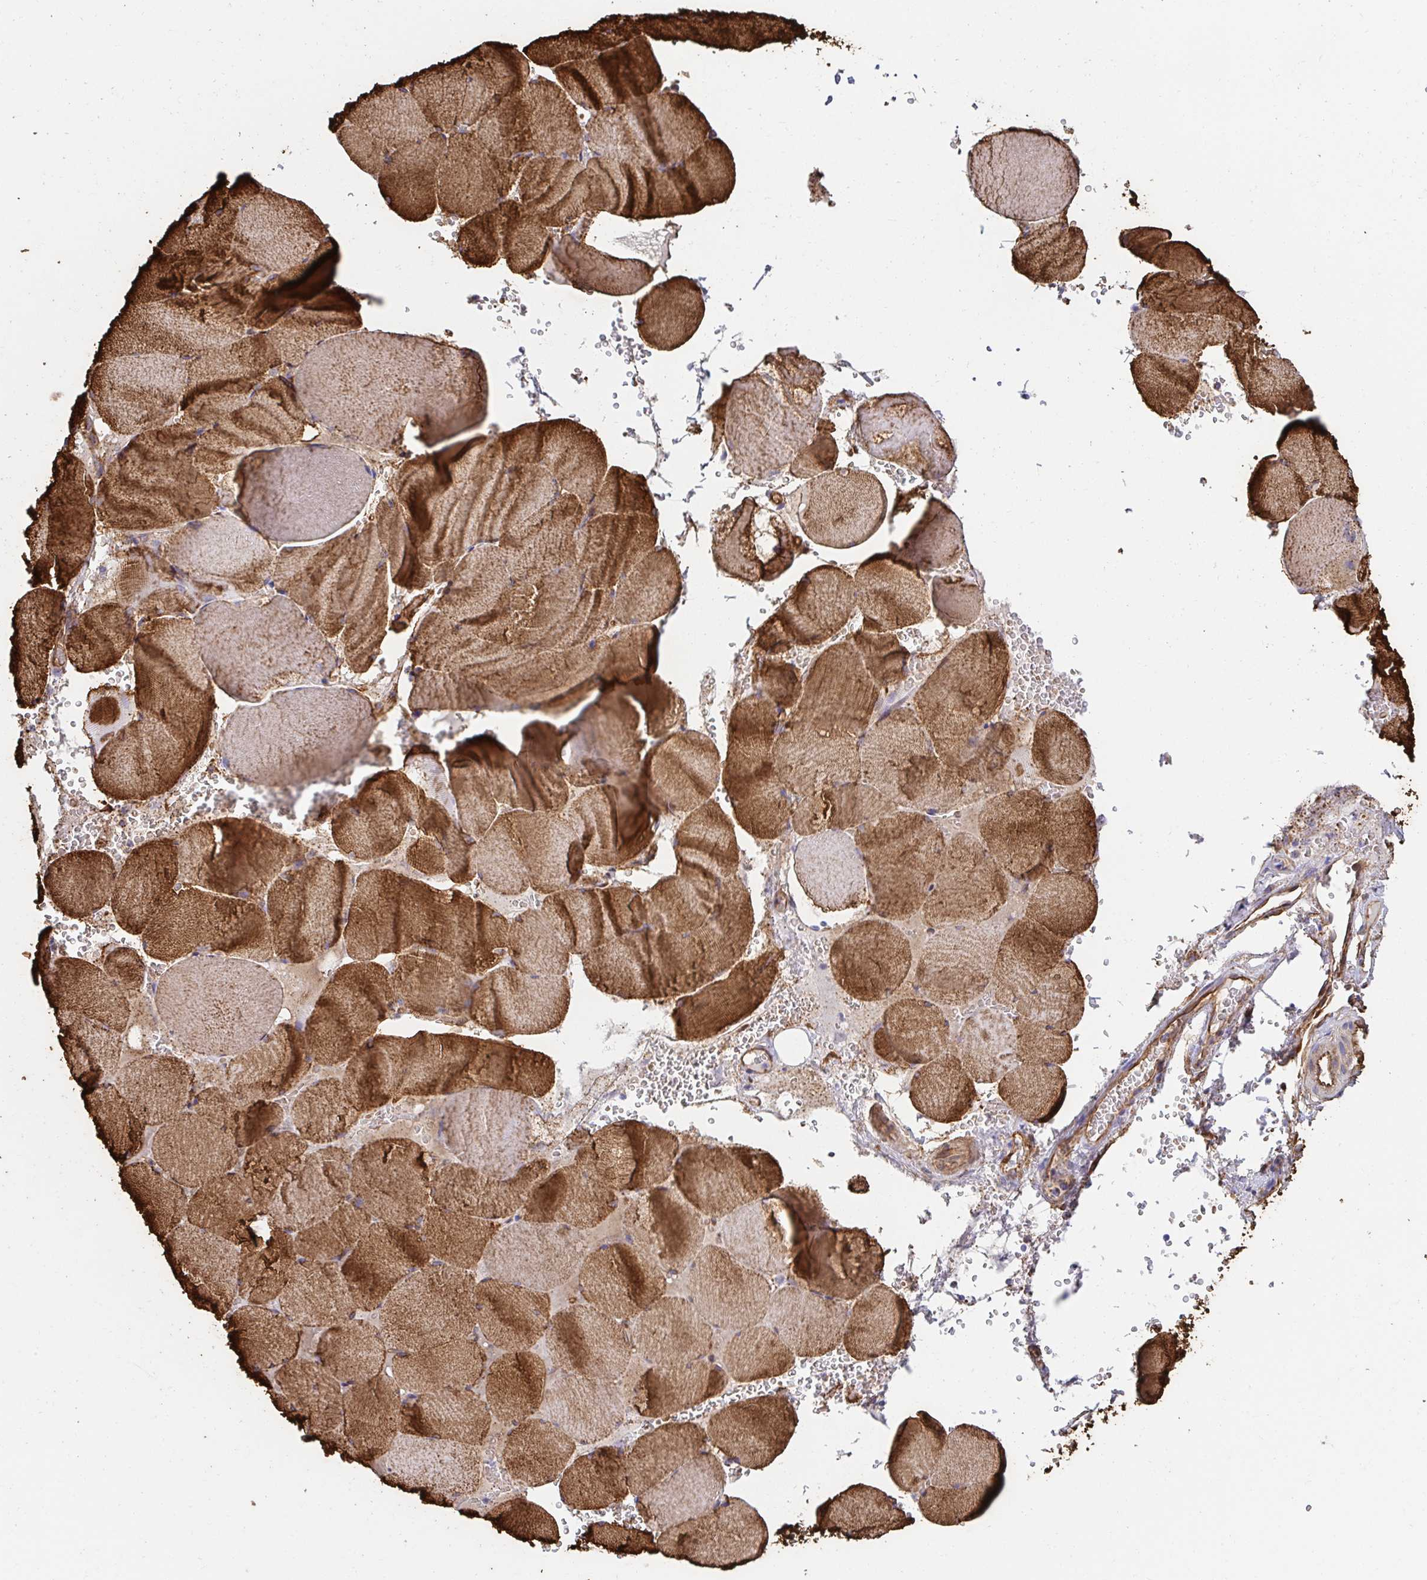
{"staining": {"intensity": "moderate", "quantity": ">75%", "location": "cytoplasmic/membranous"}, "tissue": "skeletal muscle", "cell_type": "Myocytes", "image_type": "normal", "snomed": [{"axis": "morphology", "description": "Normal tissue, NOS"}, {"axis": "topography", "description": "Skeletal muscle"}, {"axis": "topography", "description": "Head-Neck"}], "caption": "Normal skeletal muscle exhibits moderate cytoplasmic/membranous staining in about >75% of myocytes Ihc stains the protein in brown and the nuclei are stained blue..", "gene": "CTTN", "patient": {"sex": "male", "age": 66}}